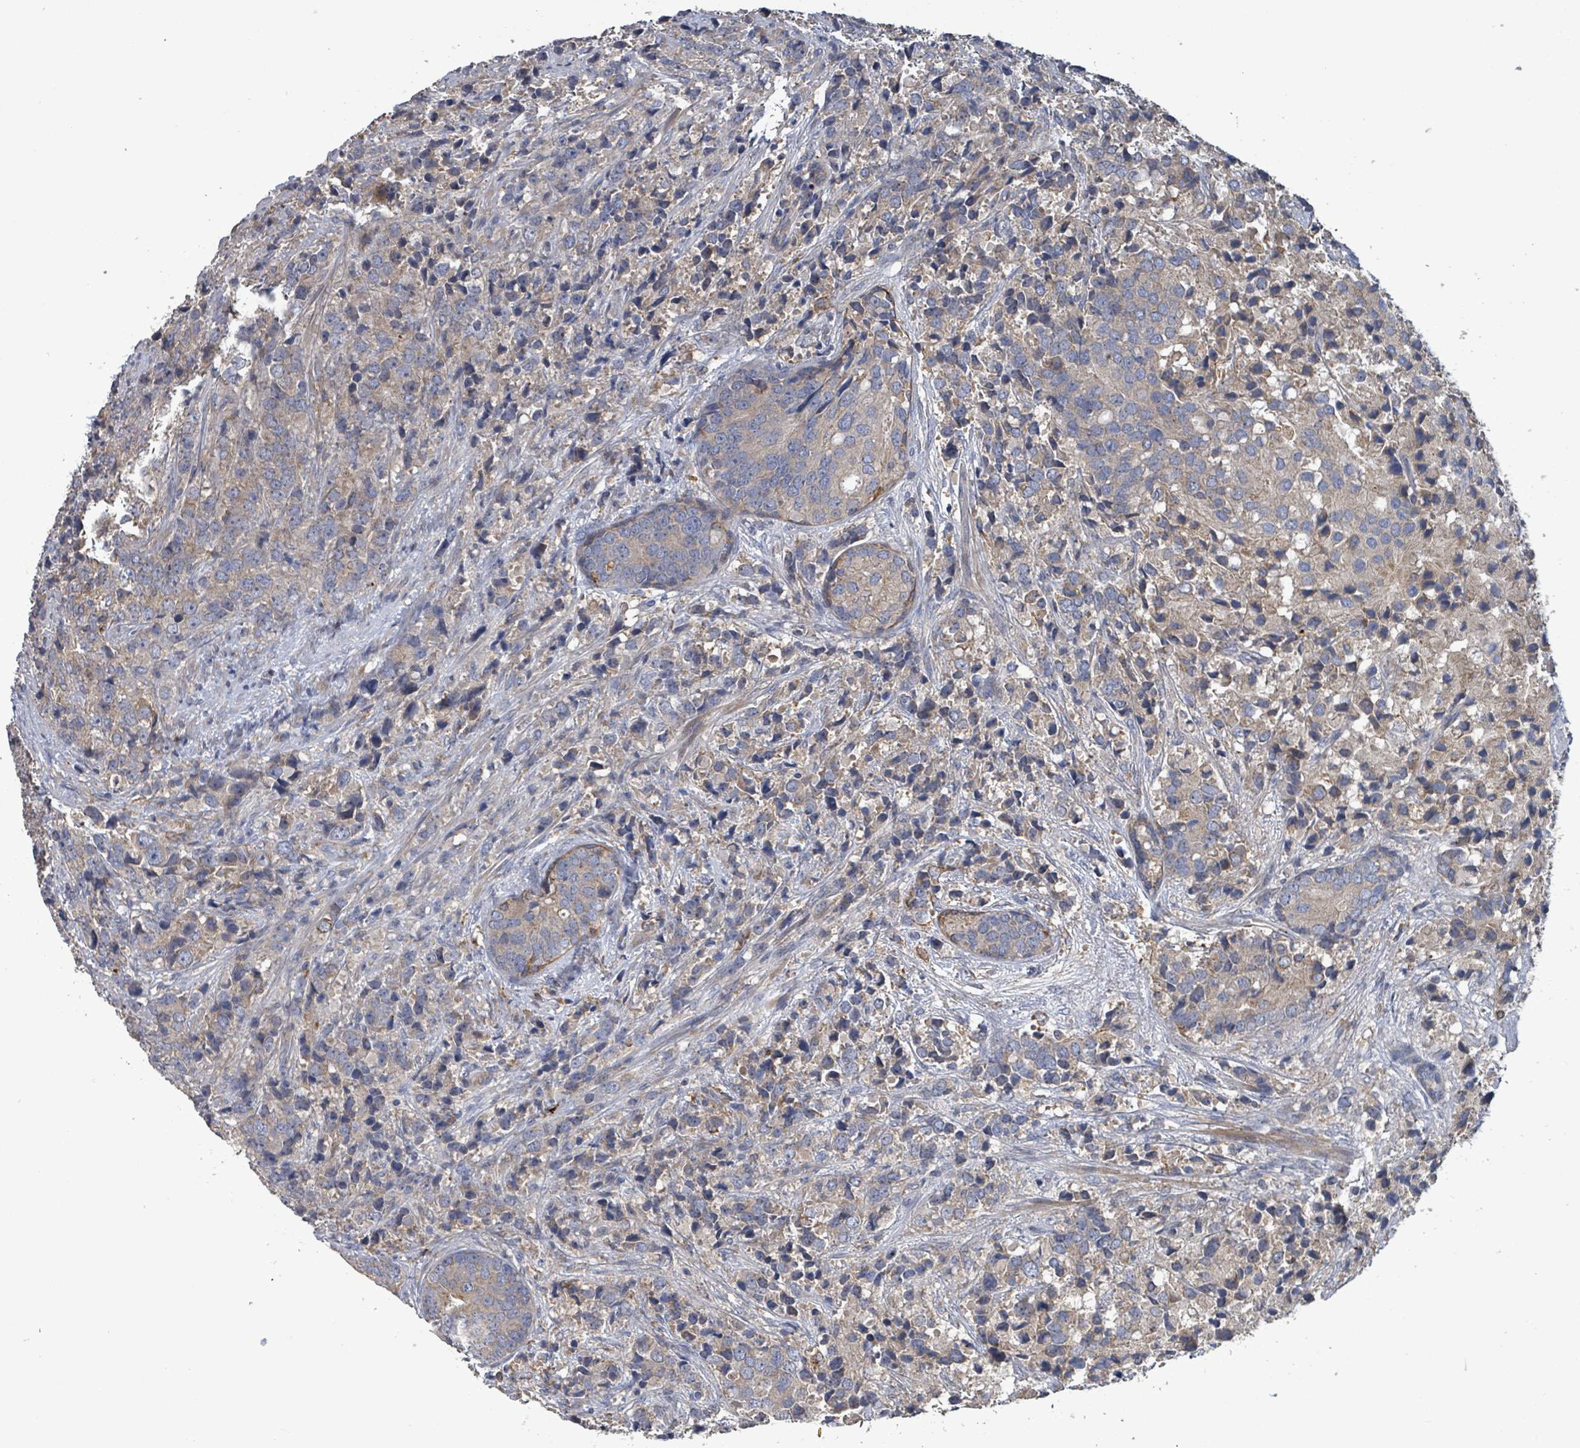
{"staining": {"intensity": "weak", "quantity": "25%-75%", "location": "cytoplasmic/membranous"}, "tissue": "prostate cancer", "cell_type": "Tumor cells", "image_type": "cancer", "snomed": [{"axis": "morphology", "description": "Adenocarcinoma, High grade"}, {"axis": "topography", "description": "Prostate"}], "caption": "Brown immunohistochemical staining in prostate cancer reveals weak cytoplasmic/membranous expression in about 25%-75% of tumor cells.", "gene": "PLAAT1", "patient": {"sex": "male", "age": 62}}